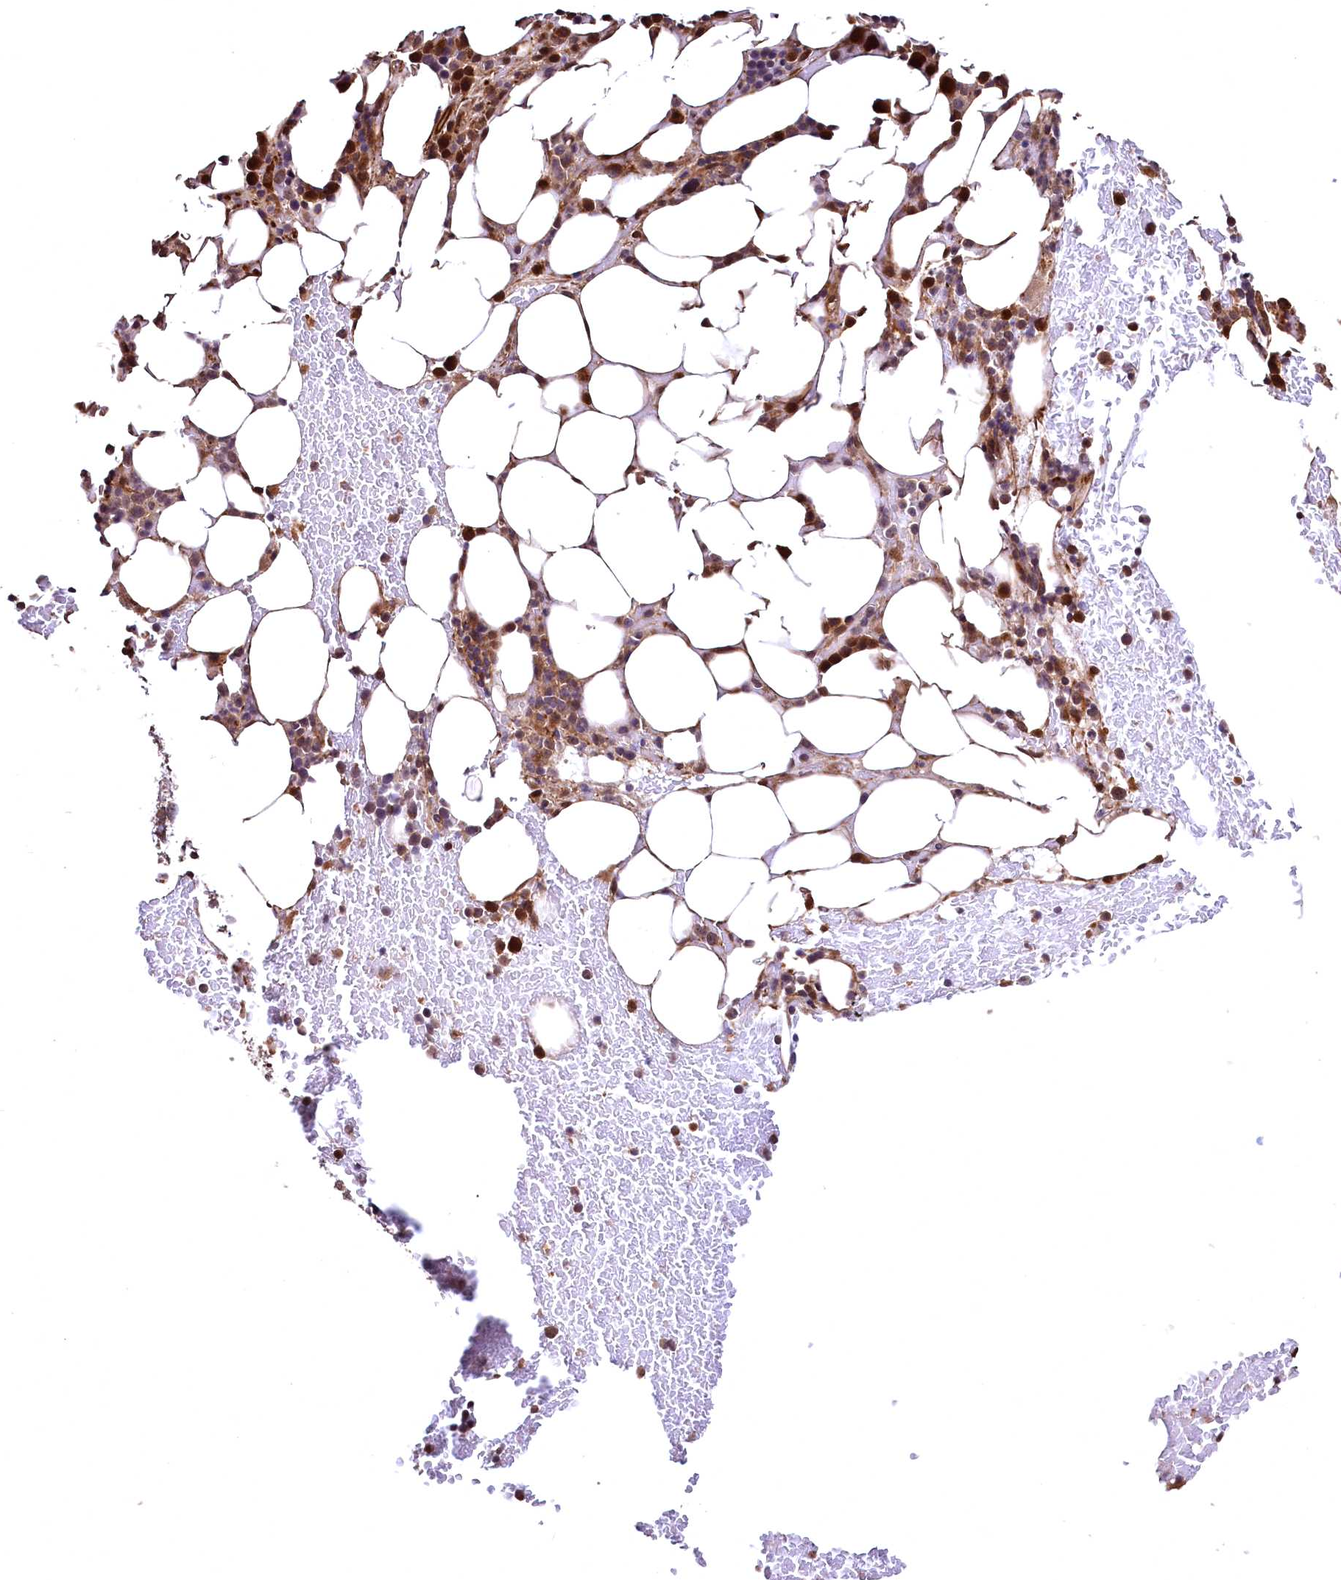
{"staining": {"intensity": "strong", "quantity": "<25%", "location": "cytoplasmic/membranous"}, "tissue": "bone marrow", "cell_type": "Hematopoietic cells", "image_type": "normal", "snomed": [{"axis": "morphology", "description": "Normal tissue, NOS"}, {"axis": "topography", "description": "Bone marrow"}], "caption": "IHC staining of normal bone marrow, which displays medium levels of strong cytoplasmic/membranous positivity in about <25% of hematopoietic cells indicating strong cytoplasmic/membranous protein staining. The staining was performed using DAB (3,3'-diaminobenzidine) (brown) for protein detection and nuclei were counterstained in hematoxylin (blue).", "gene": "TBCEL", "patient": {"sex": "male", "age": 78}}